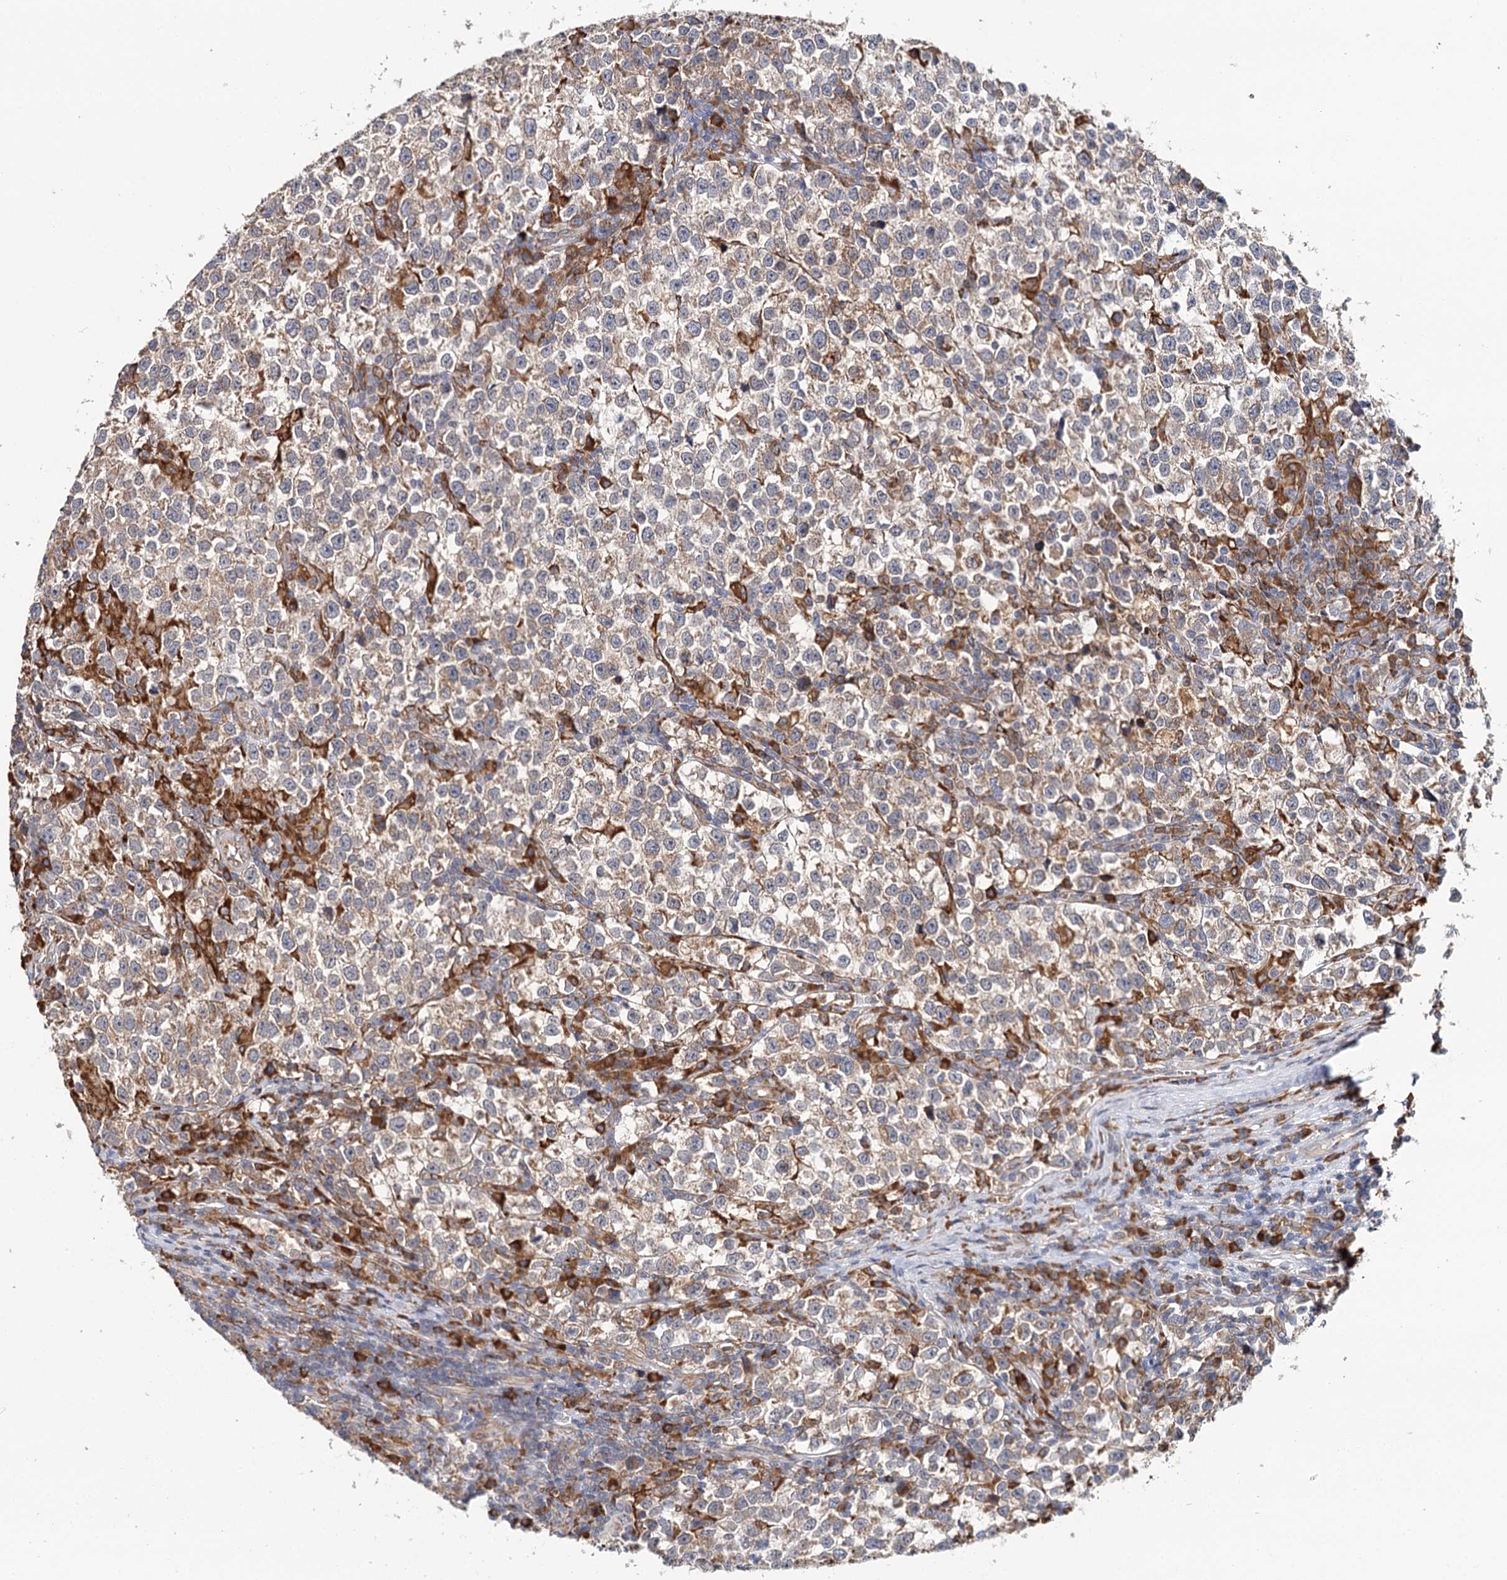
{"staining": {"intensity": "weak", "quantity": "<25%", "location": "cytoplasmic/membranous"}, "tissue": "testis cancer", "cell_type": "Tumor cells", "image_type": "cancer", "snomed": [{"axis": "morphology", "description": "Normal tissue, NOS"}, {"axis": "morphology", "description": "Seminoma, NOS"}, {"axis": "topography", "description": "Testis"}], "caption": "This image is of testis cancer stained with immunohistochemistry to label a protein in brown with the nuclei are counter-stained blue. There is no staining in tumor cells. Nuclei are stained in blue.", "gene": "VEGFA", "patient": {"sex": "male", "age": 43}}